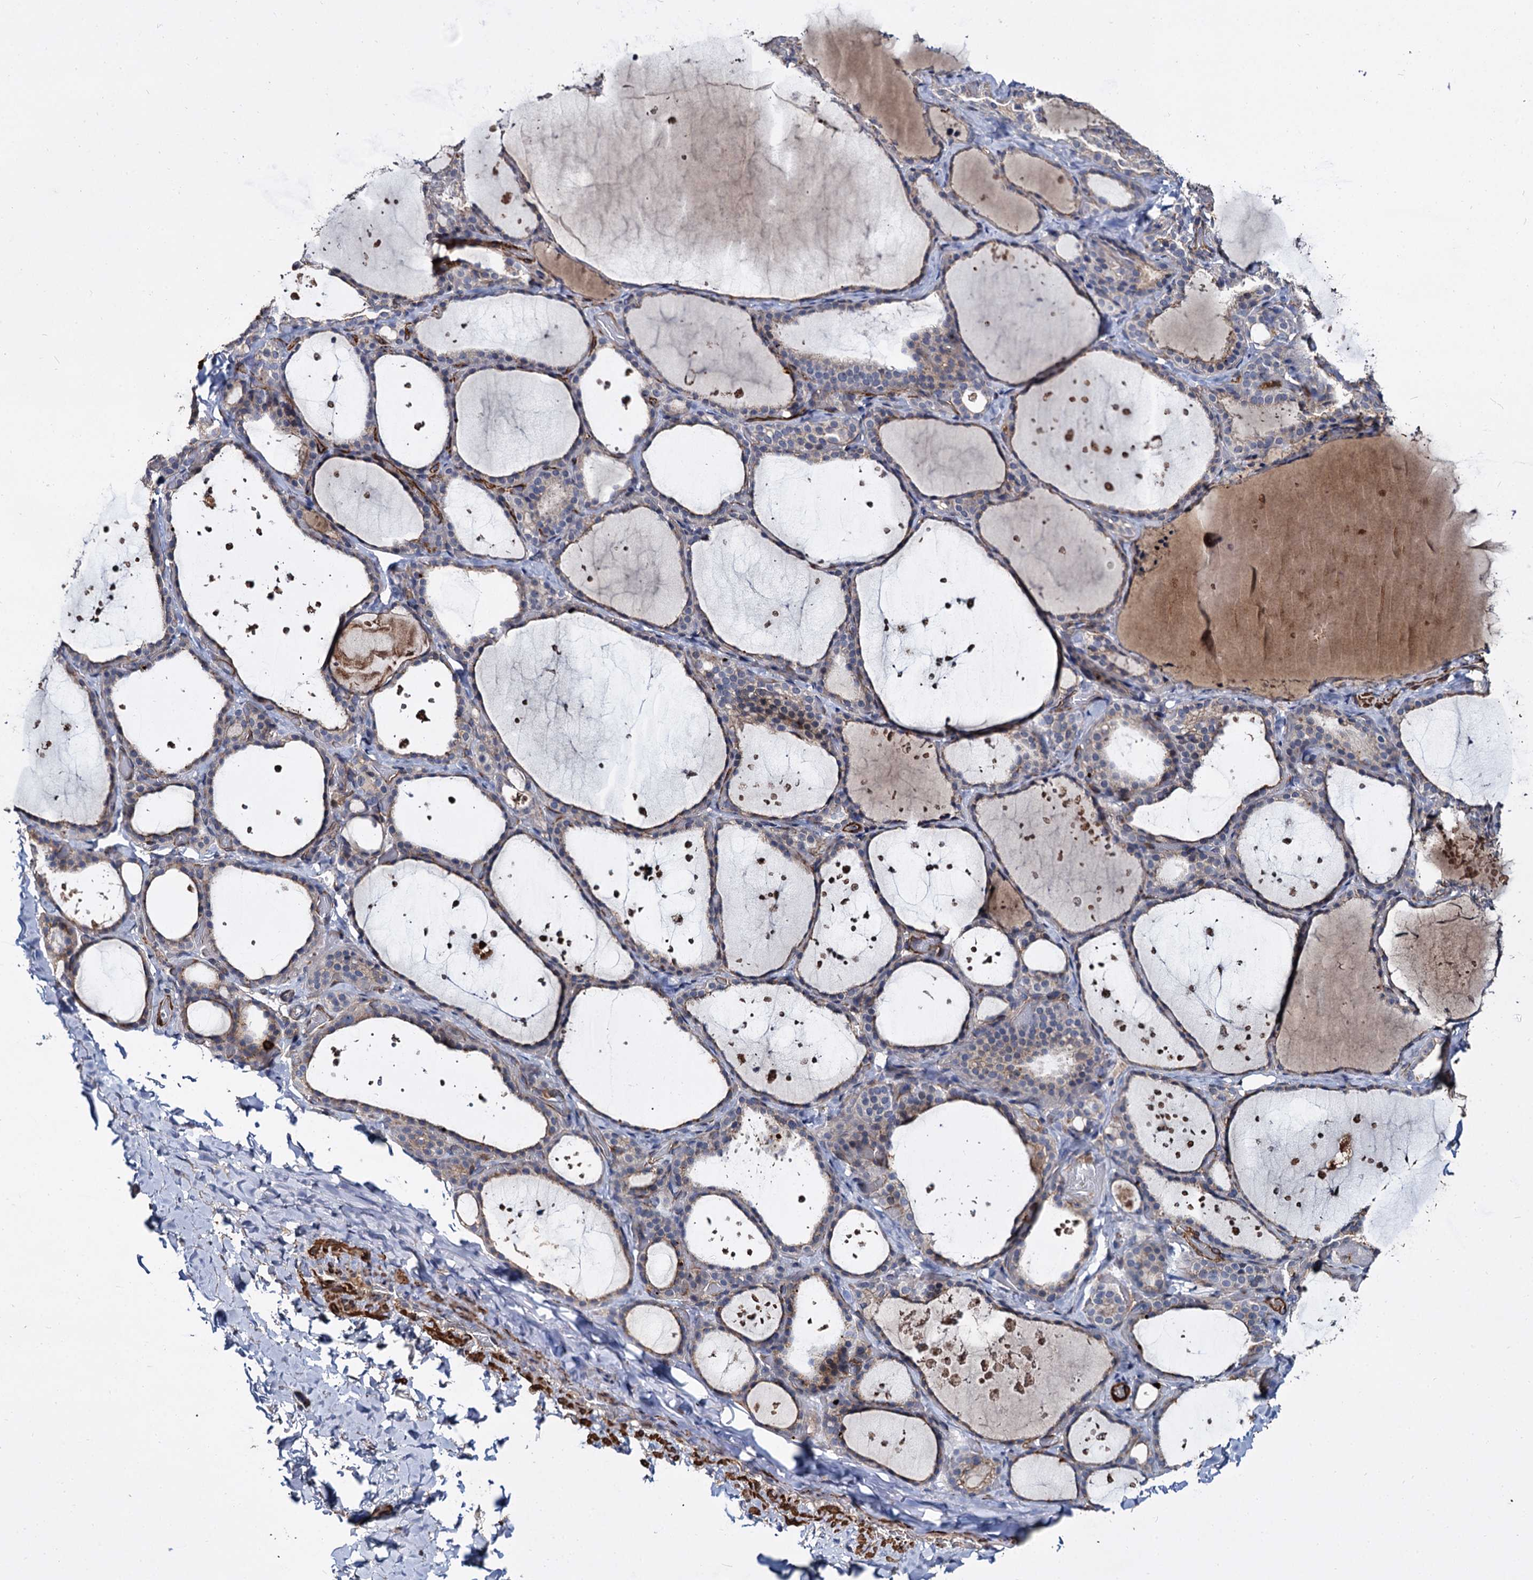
{"staining": {"intensity": "negative", "quantity": "none", "location": "none"}, "tissue": "thyroid gland", "cell_type": "Glandular cells", "image_type": "normal", "snomed": [{"axis": "morphology", "description": "Normal tissue, NOS"}, {"axis": "topography", "description": "Thyroid gland"}], "caption": "Glandular cells are negative for protein expression in unremarkable human thyroid gland. (IHC, brightfield microscopy, high magnification).", "gene": "ISM2", "patient": {"sex": "female", "age": 44}}